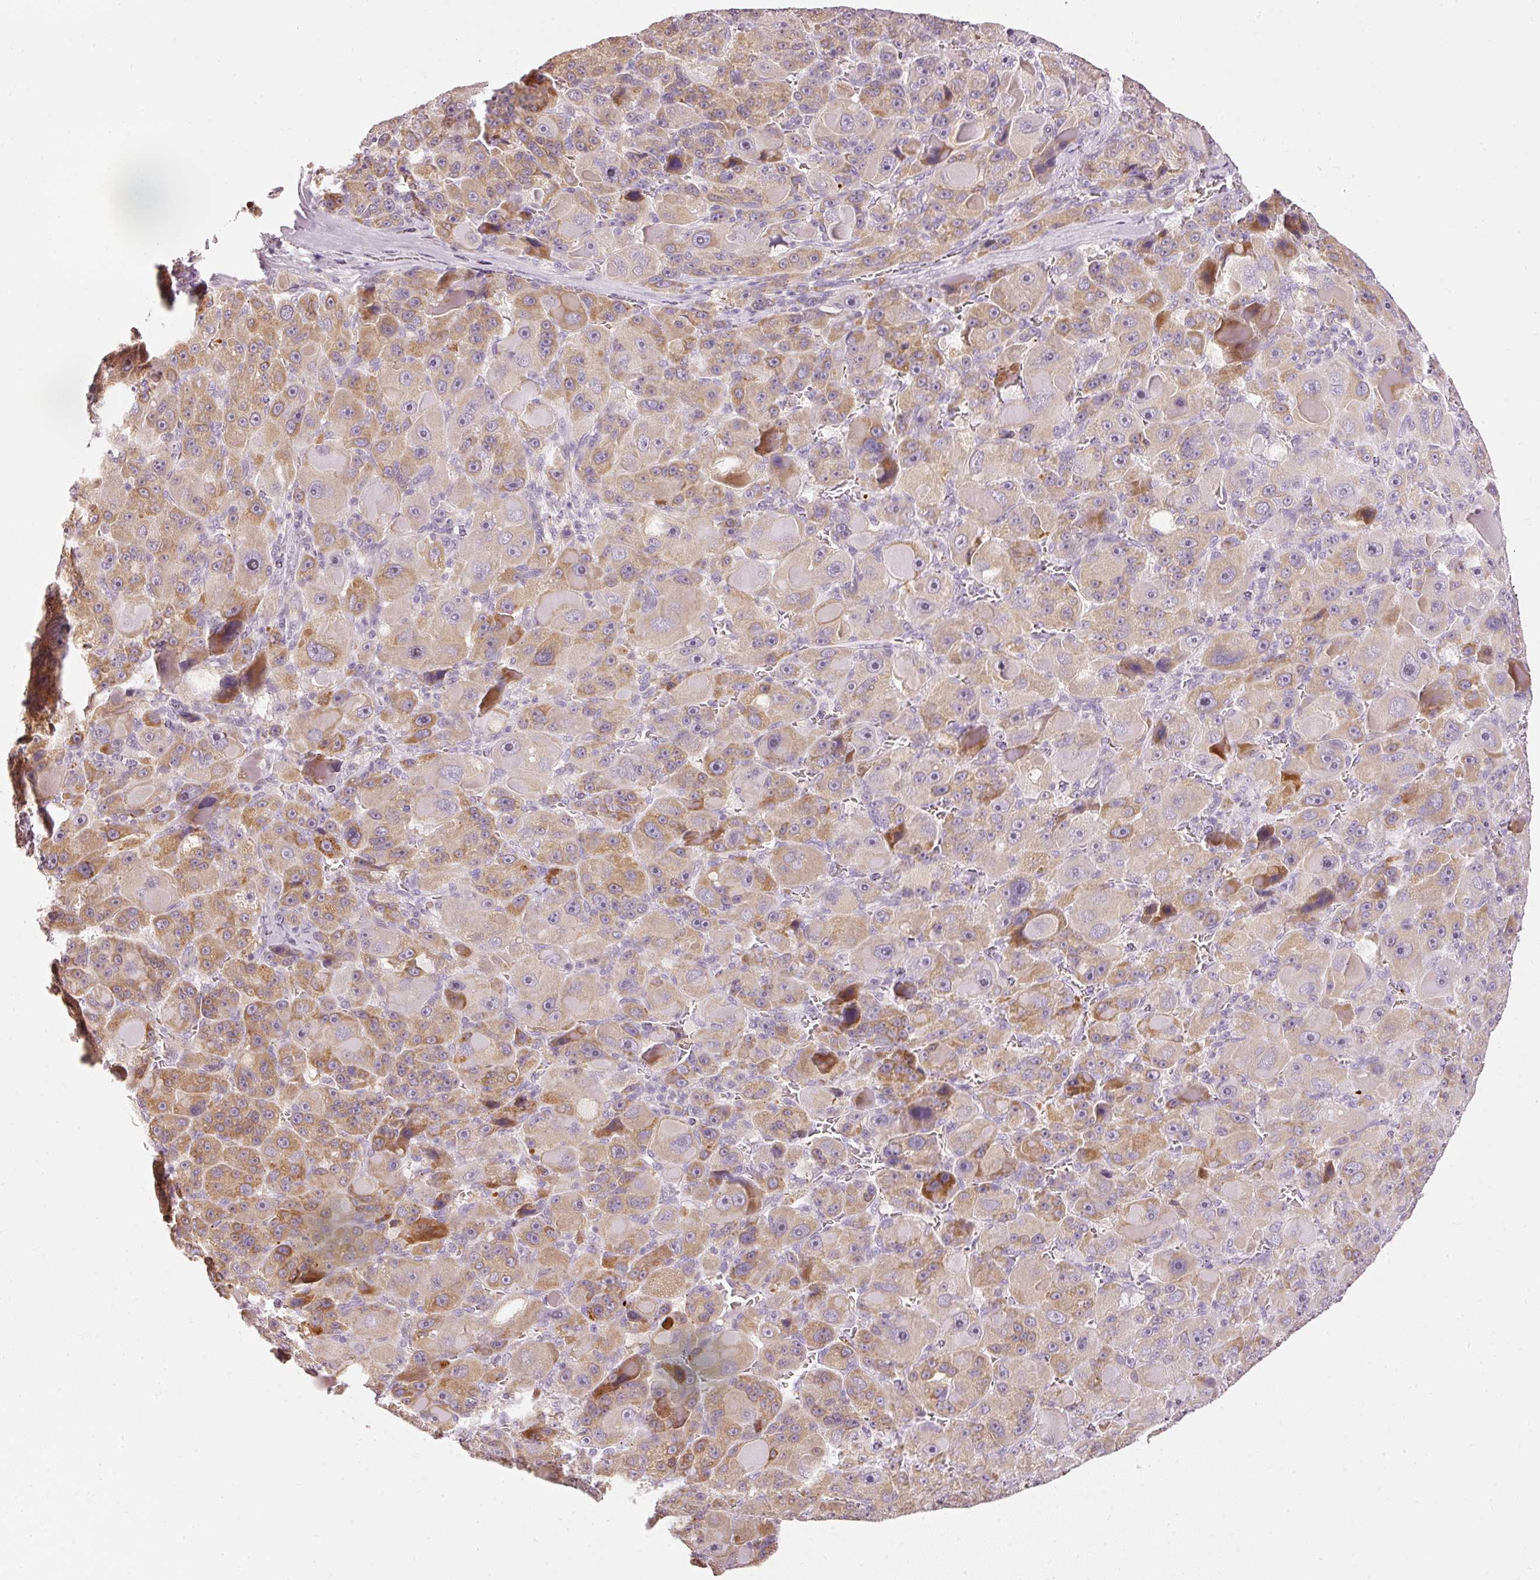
{"staining": {"intensity": "moderate", "quantity": "25%-75%", "location": "cytoplasmic/membranous"}, "tissue": "liver cancer", "cell_type": "Tumor cells", "image_type": "cancer", "snomed": [{"axis": "morphology", "description": "Carcinoma, Hepatocellular, NOS"}, {"axis": "topography", "description": "Liver"}], "caption": "Liver cancer (hepatocellular carcinoma) stained with a brown dye demonstrates moderate cytoplasmic/membranous positive positivity in approximately 25%-75% of tumor cells.", "gene": "NRDE2", "patient": {"sex": "male", "age": 76}}